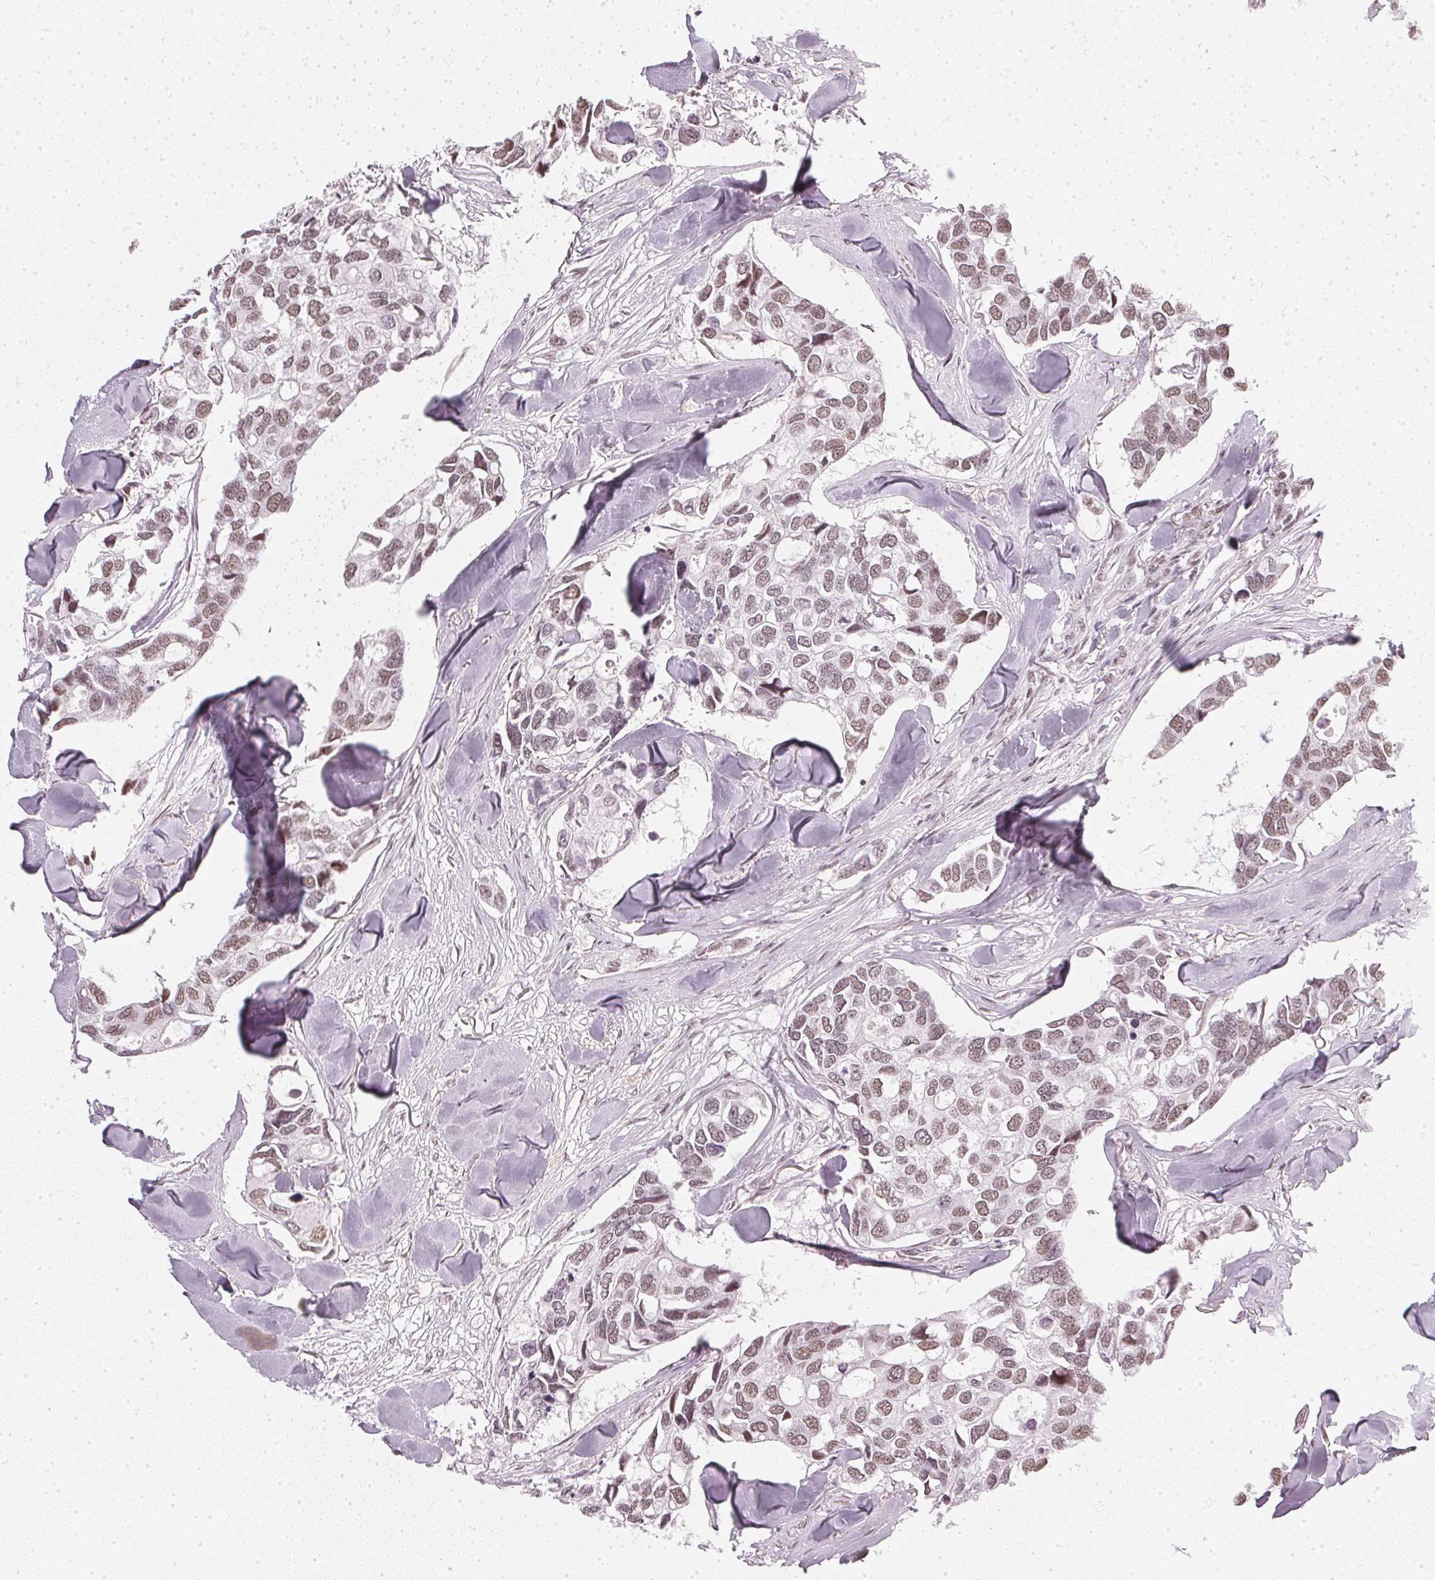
{"staining": {"intensity": "weak", "quantity": ">75%", "location": "nuclear"}, "tissue": "breast cancer", "cell_type": "Tumor cells", "image_type": "cancer", "snomed": [{"axis": "morphology", "description": "Duct carcinoma"}, {"axis": "topography", "description": "Breast"}], "caption": "Immunohistochemistry (IHC) (DAB (3,3'-diaminobenzidine)) staining of intraductal carcinoma (breast) displays weak nuclear protein staining in approximately >75% of tumor cells. The protein of interest is shown in brown color, while the nuclei are stained blue.", "gene": "DNAJC6", "patient": {"sex": "female", "age": 83}}